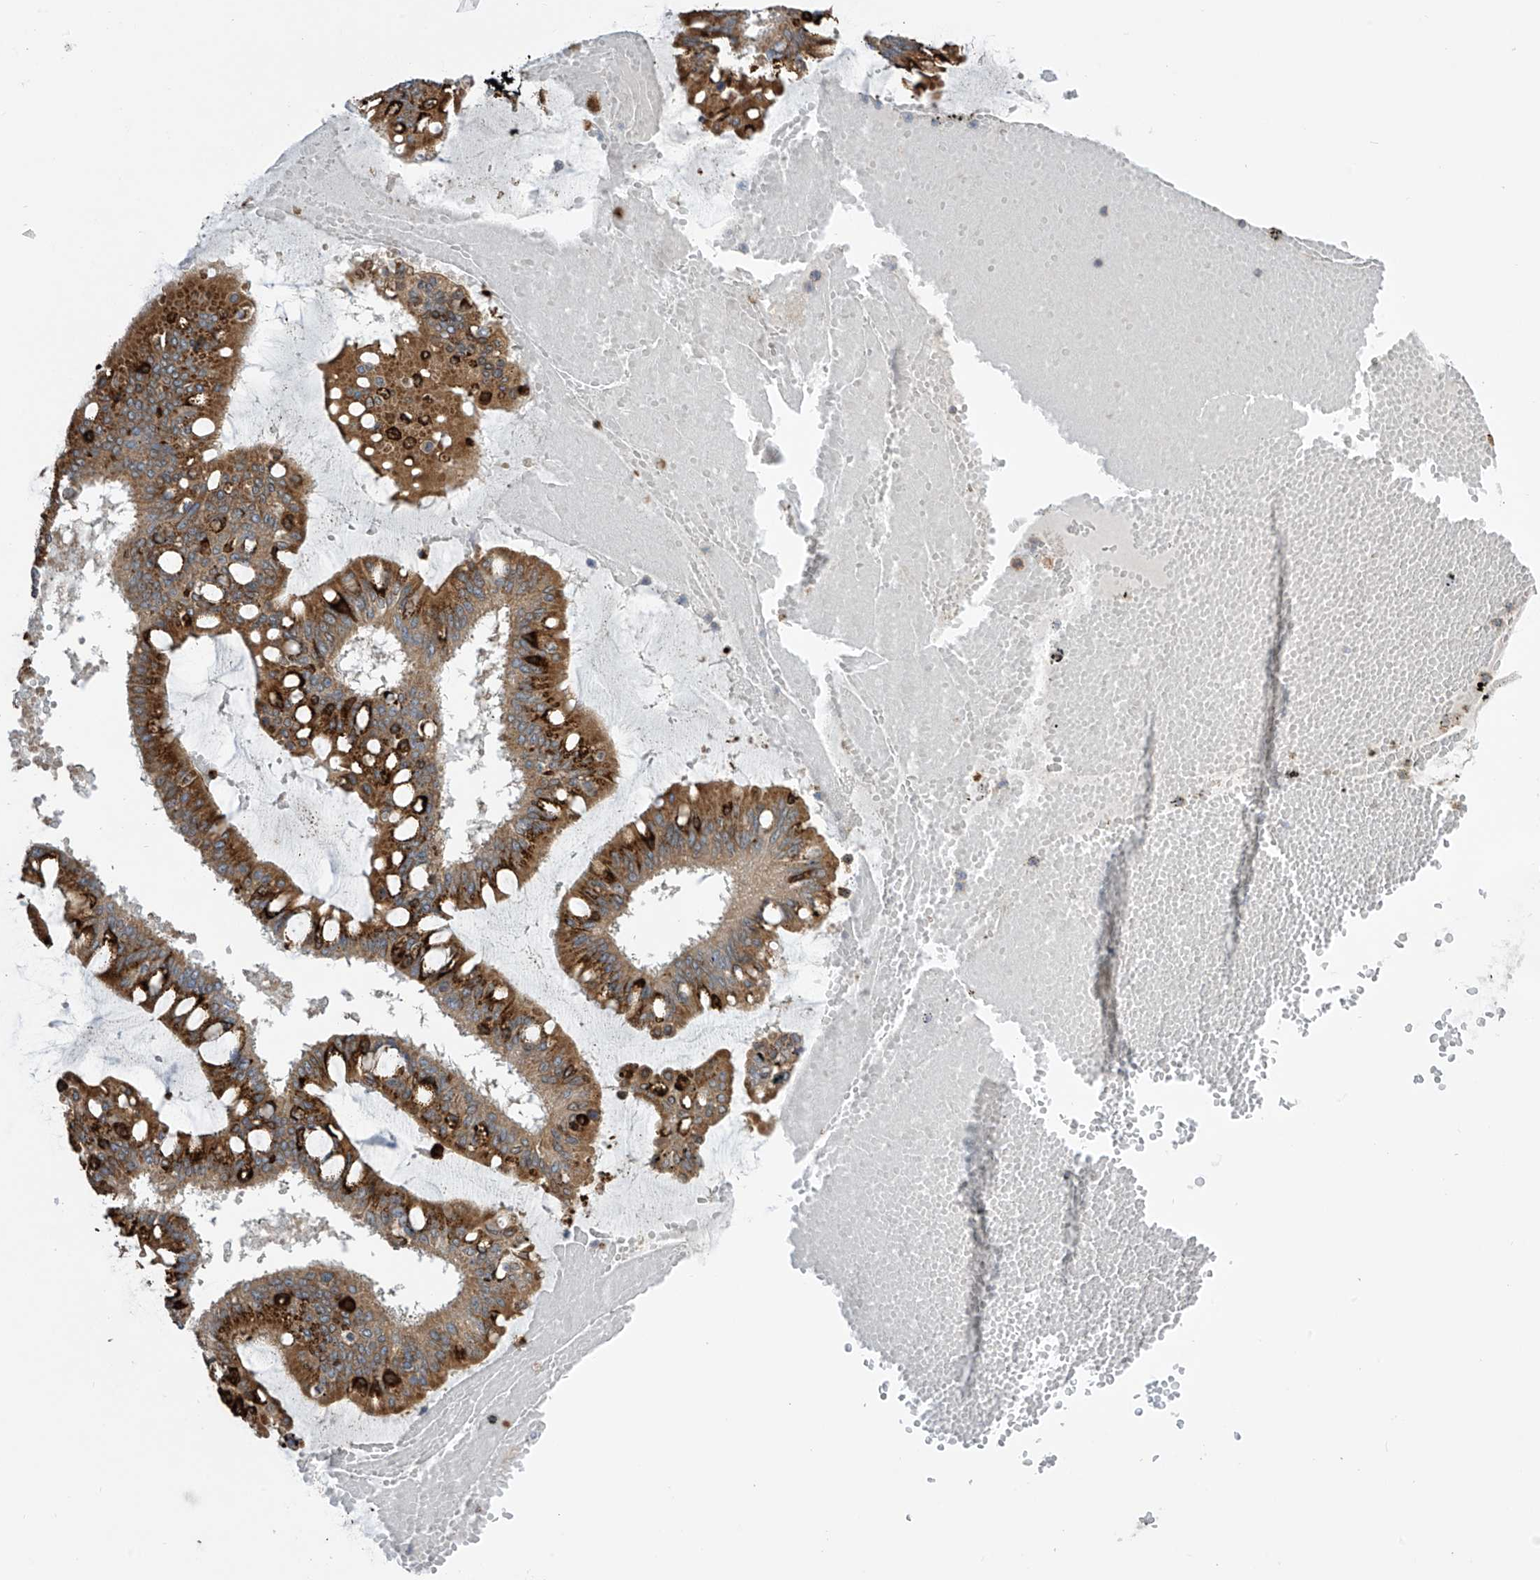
{"staining": {"intensity": "strong", "quantity": ">75%", "location": "cytoplasmic/membranous"}, "tissue": "ovarian cancer", "cell_type": "Tumor cells", "image_type": "cancer", "snomed": [{"axis": "morphology", "description": "Cystadenocarcinoma, mucinous, NOS"}, {"axis": "topography", "description": "Ovary"}], "caption": "The immunohistochemical stain labels strong cytoplasmic/membranous staining in tumor cells of ovarian mucinous cystadenocarcinoma tissue.", "gene": "PNPT1", "patient": {"sex": "female", "age": 73}}